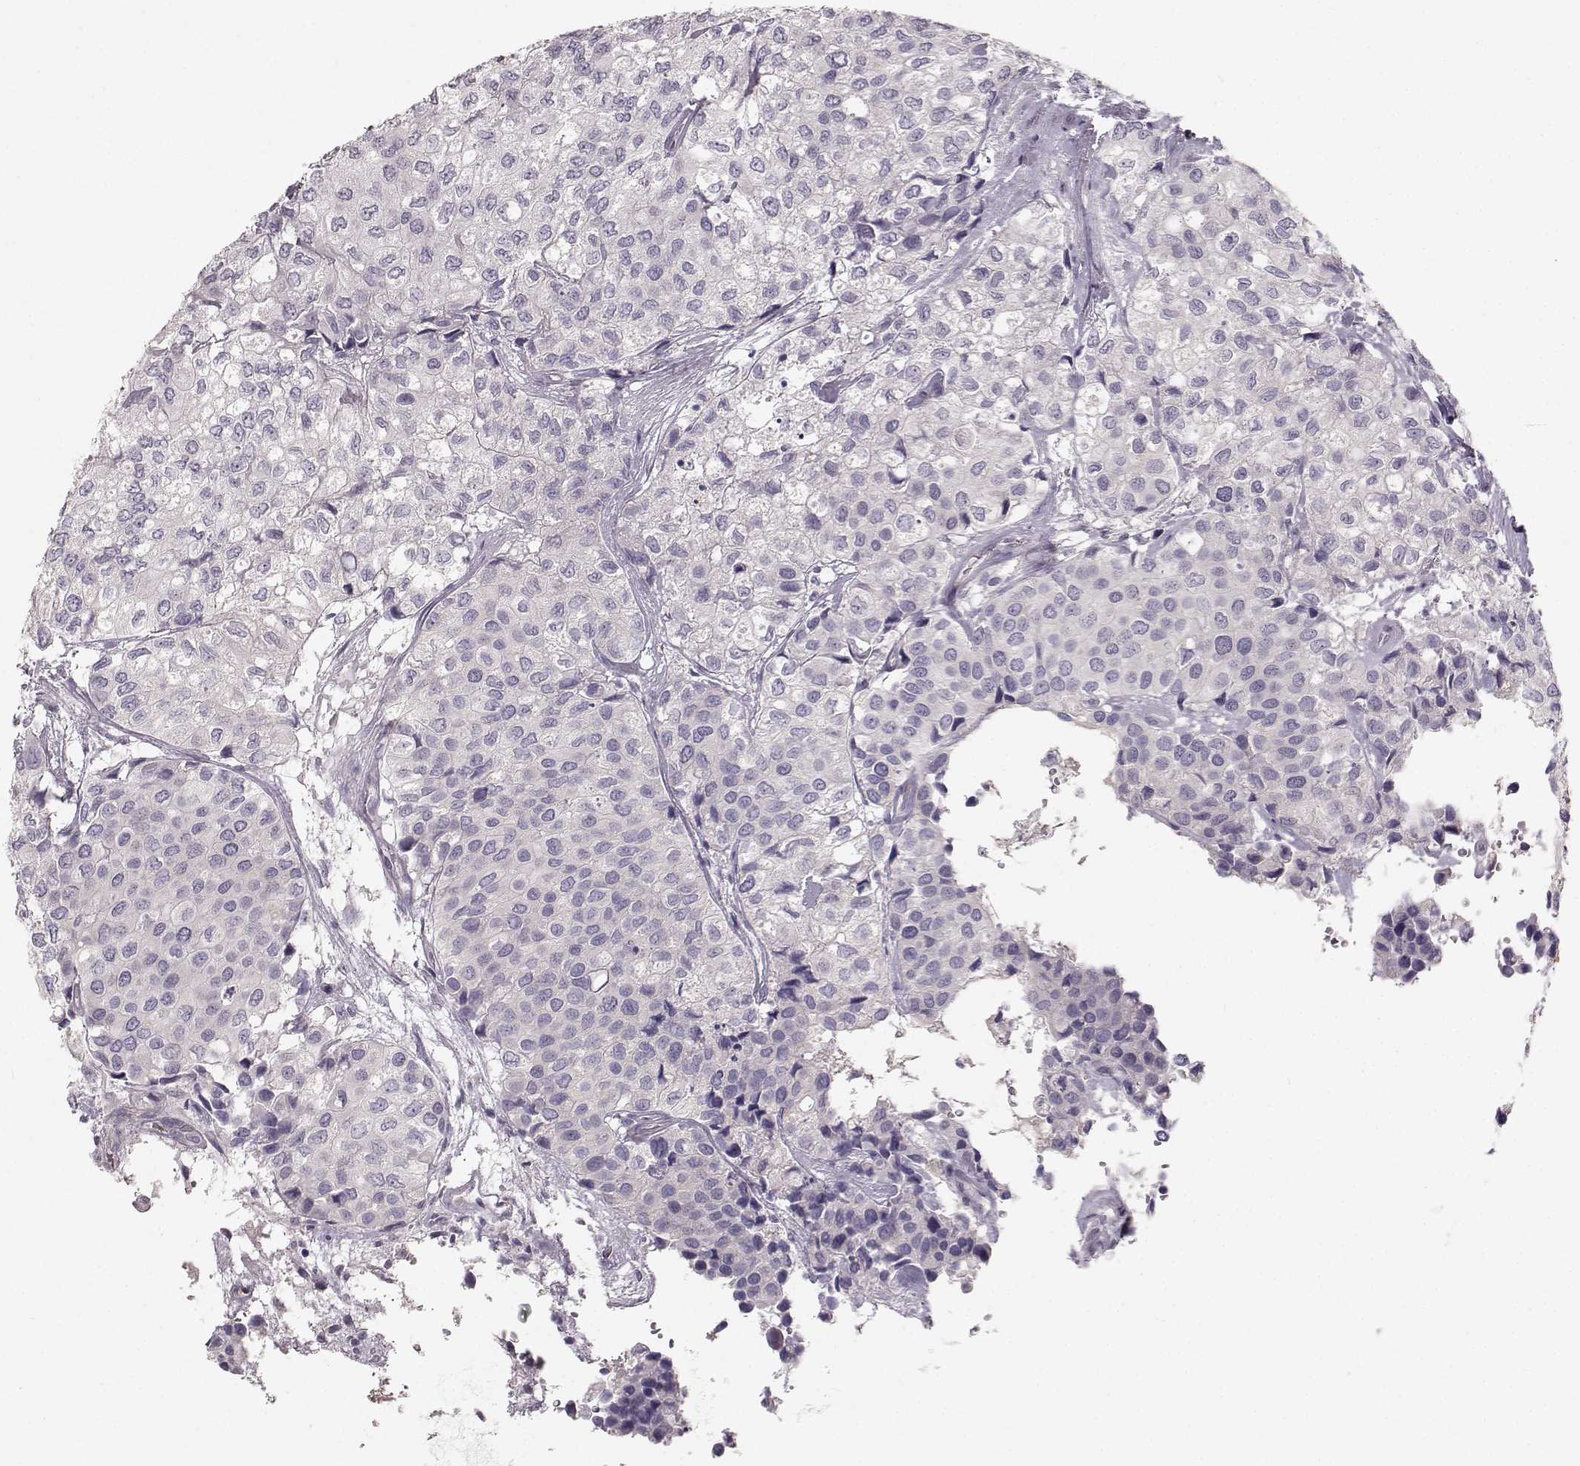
{"staining": {"intensity": "negative", "quantity": "none", "location": "none"}, "tissue": "urothelial cancer", "cell_type": "Tumor cells", "image_type": "cancer", "snomed": [{"axis": "morphology", "description": "Urothelial carcinoma, High grade"}, {"axis": "topography", "description": "Urinary bladder"}], "caption": "Immunohistochemistry of human urothelial cancer demonstrates no staining in tumor cells. (DAB (3,3'-diaminobenzidine) immunohistochemistry (IHC) visualized using brightfield microscopy, high magnification).", "gene": "OIP5", "patient": {"sex": "male", "age": 73}}